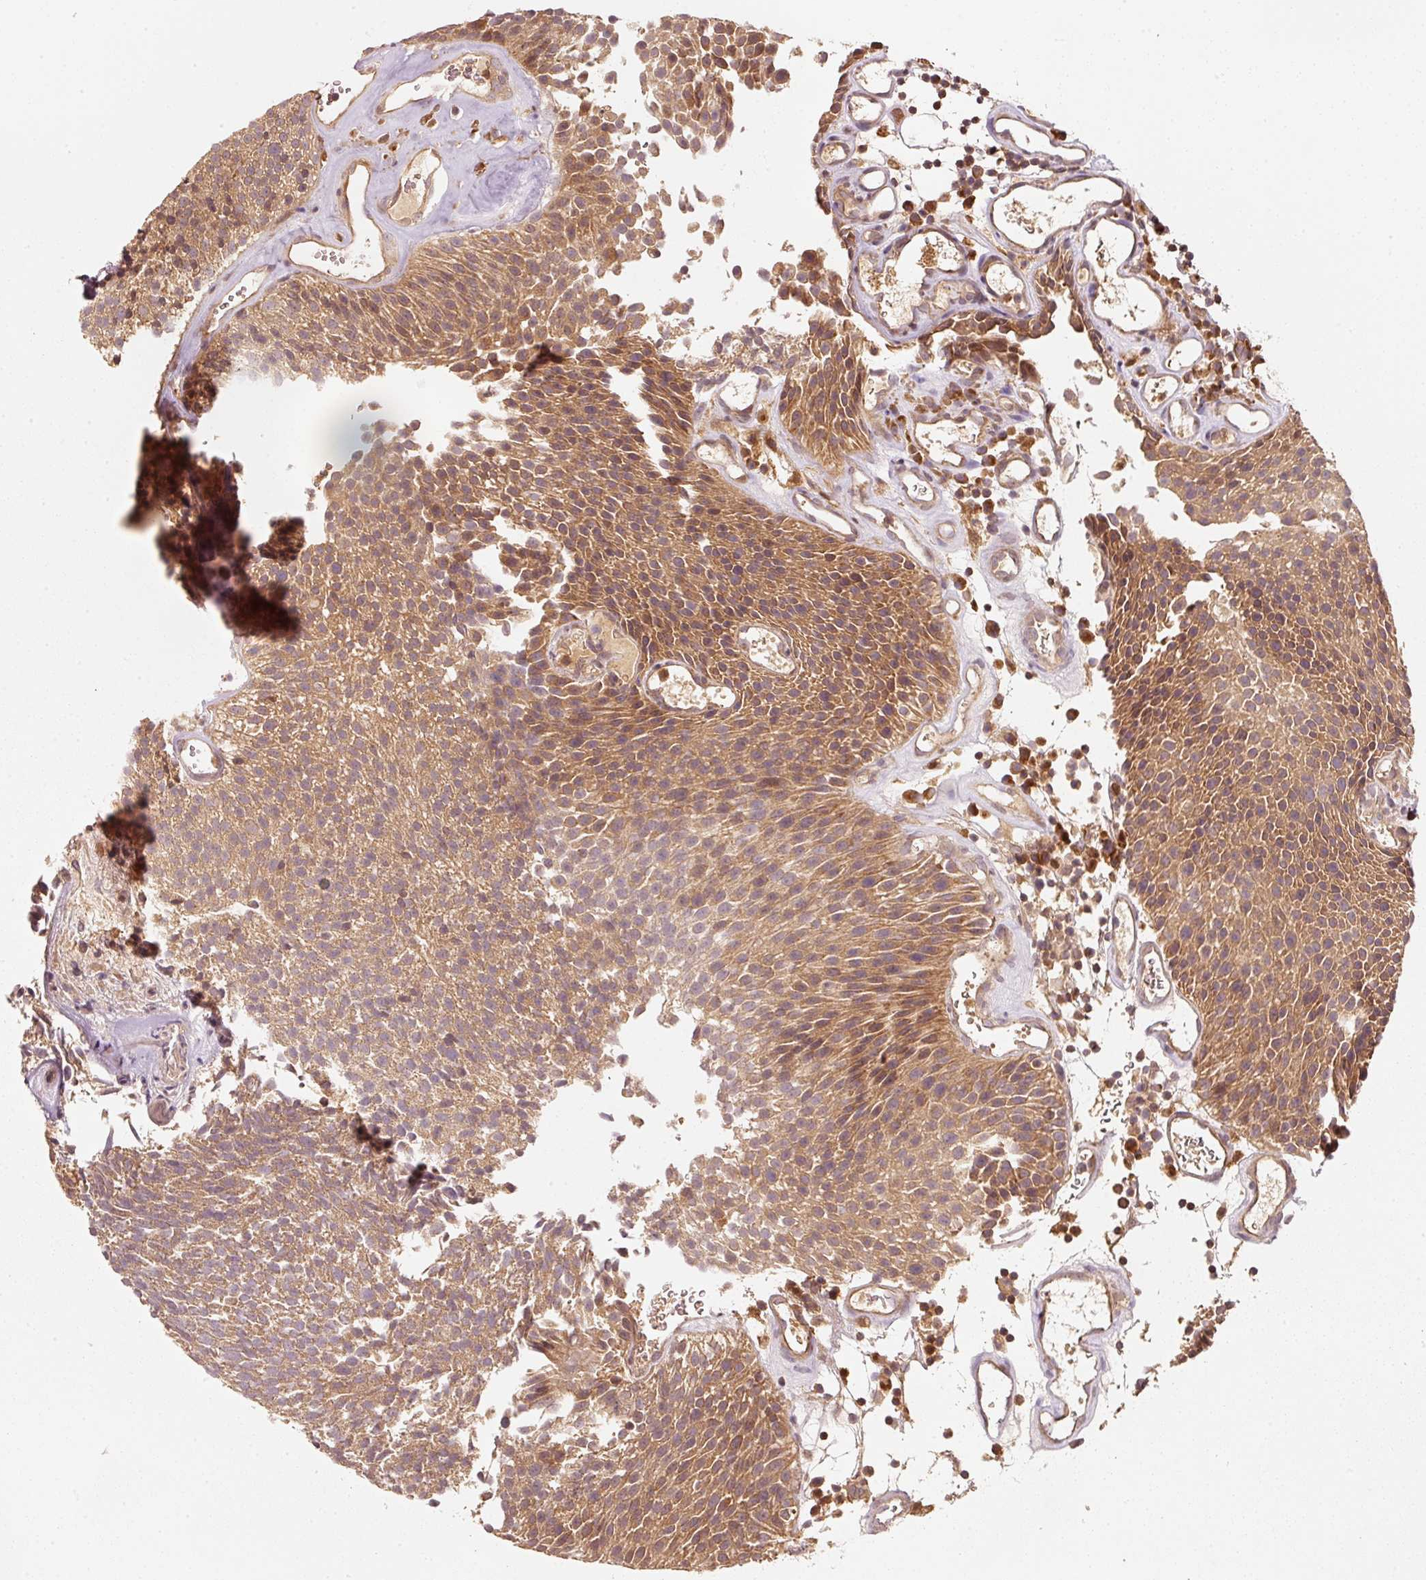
{"staining": {"intensity": "moderate", "quantity": ">75%", "location": "cytoplasmic/membranous"}, "tissue": "urothelial cancer", "cell_type": "Tumor cells", "image_type": "cancer", "snomed": [{"axis": "morphology", "description": "Urothelial carcinoma, Low grade"}, {"axis": "topography", "description": "Urinary bladder"}], "caption": "Approximately >75% of tumor cells in low-grade urothelial carcinoma reveal moderate cytoplasmic/membranous protein expression as visualized by brown immunohistochemical staining.", "gene": "RRAS2", "patient": {"sex": "female", "age": 79}}